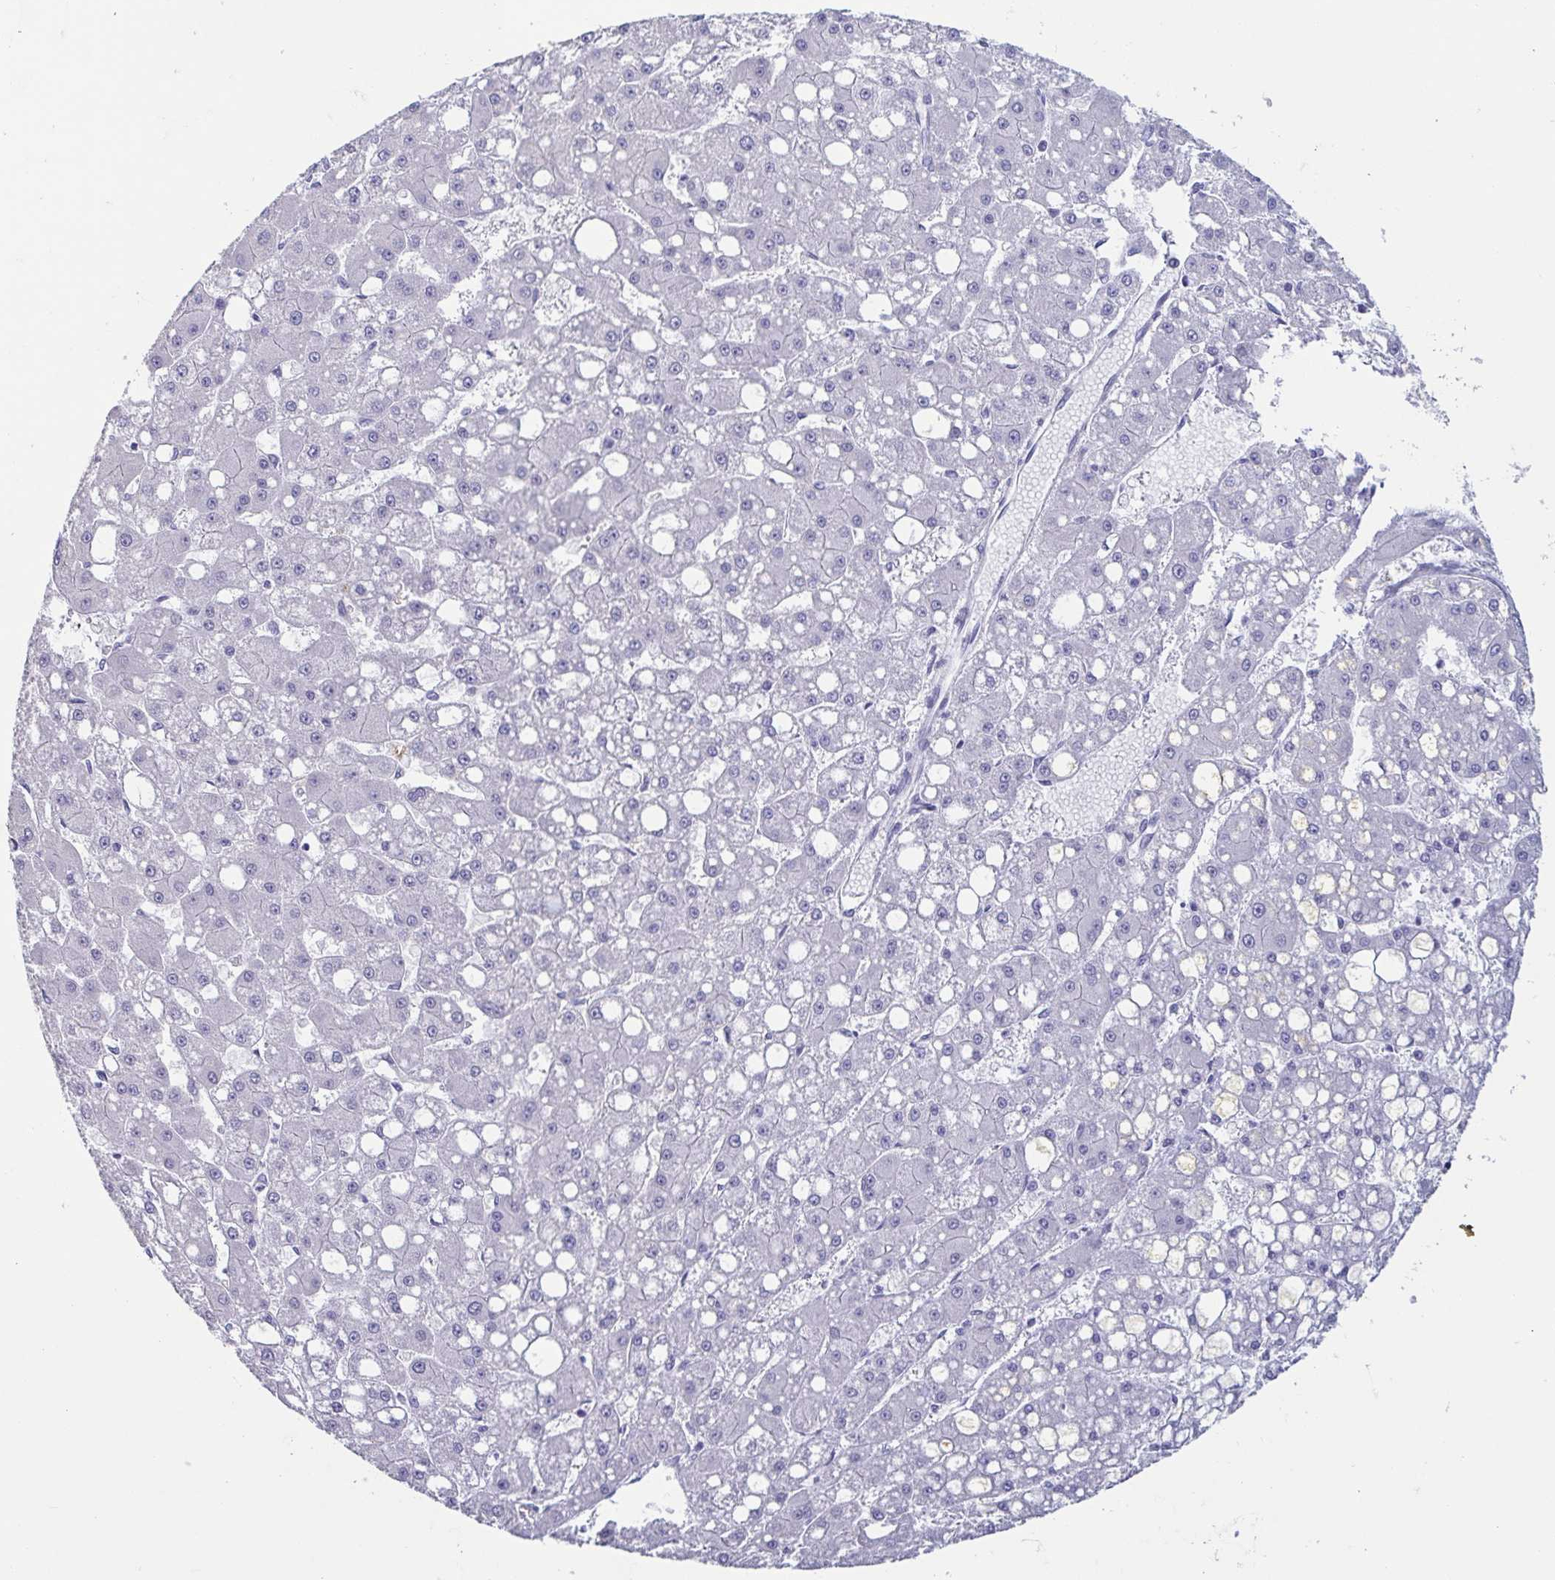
{"staining": {"intensity": "negative", "quantity": "none", "location": "none"}, "tissue": "liver cancer", "cell_type": "Tumor cells", "image_type": "cancer", "snomed": [{"axis": "morphology", "description": "Carcinoma, Hepatocellular, NOS"}, {"axis": "topography", "description": "Liver"}], "caption": "Immunohistochemistry histopathology image of human liver hepatocellular carcinoma stained for a protein (brown), which exhibits no expression in tumor cells.", "gene": "FABP3", "patient": {"sex": "male", "age": 67}}